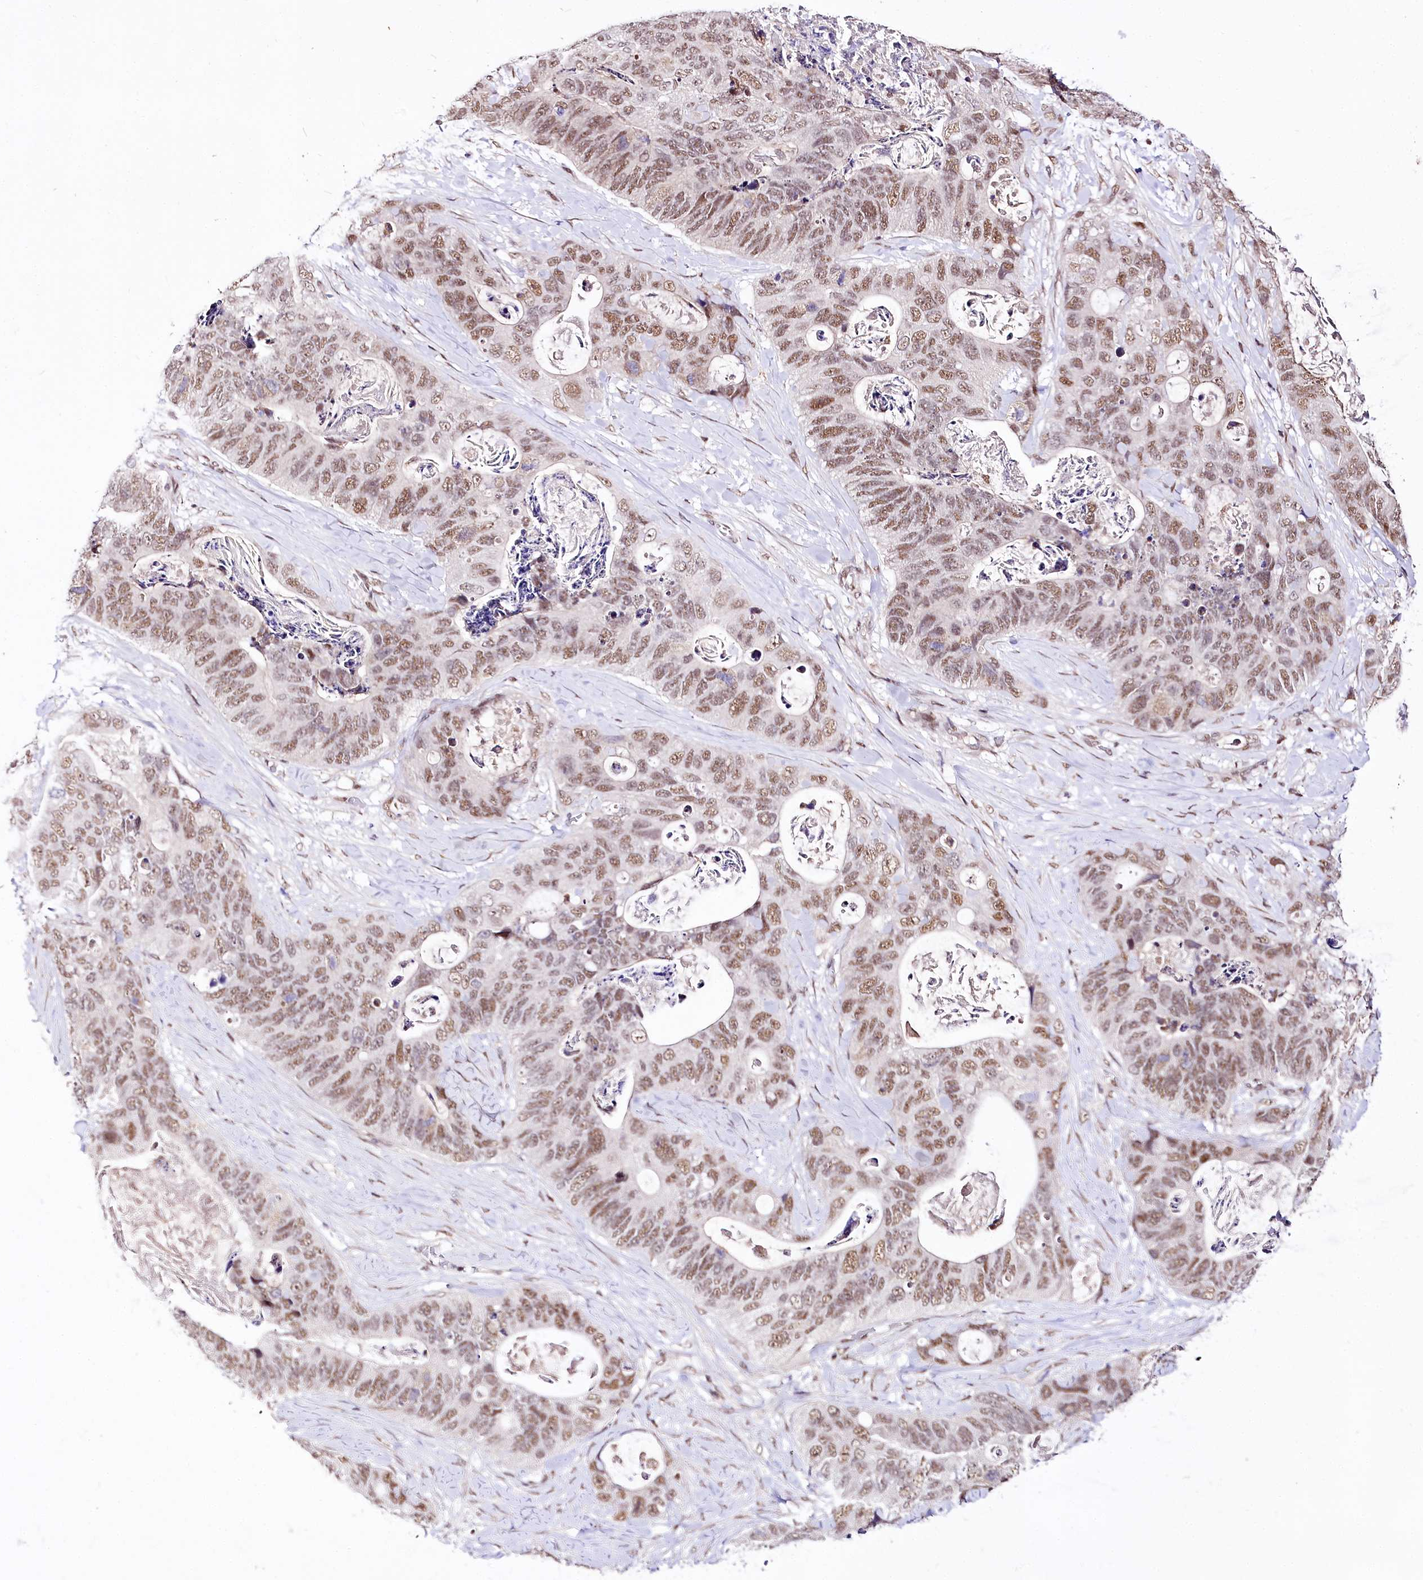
{"staining": {"intensity": "moderate", "quantity": ">75%", "location": "nuclear"}, "tissue": "stomach cancer", "cell_type": "Tumor cells", "image_type": "cancer", "snomed": [{"axis": "morphology", "description": "Adenocarcinoma, NOS"}, {"axis": "topography", "description": "Stomach"}], "caption": "Immunohistochemical staining of human stomach cancer (adenocarcinoma) shows medium levels of moderate nuclear protein staining in about >75% of tumor cells.", "gene": "POLA2", "patient": {"sex": "female", "age": 89}}